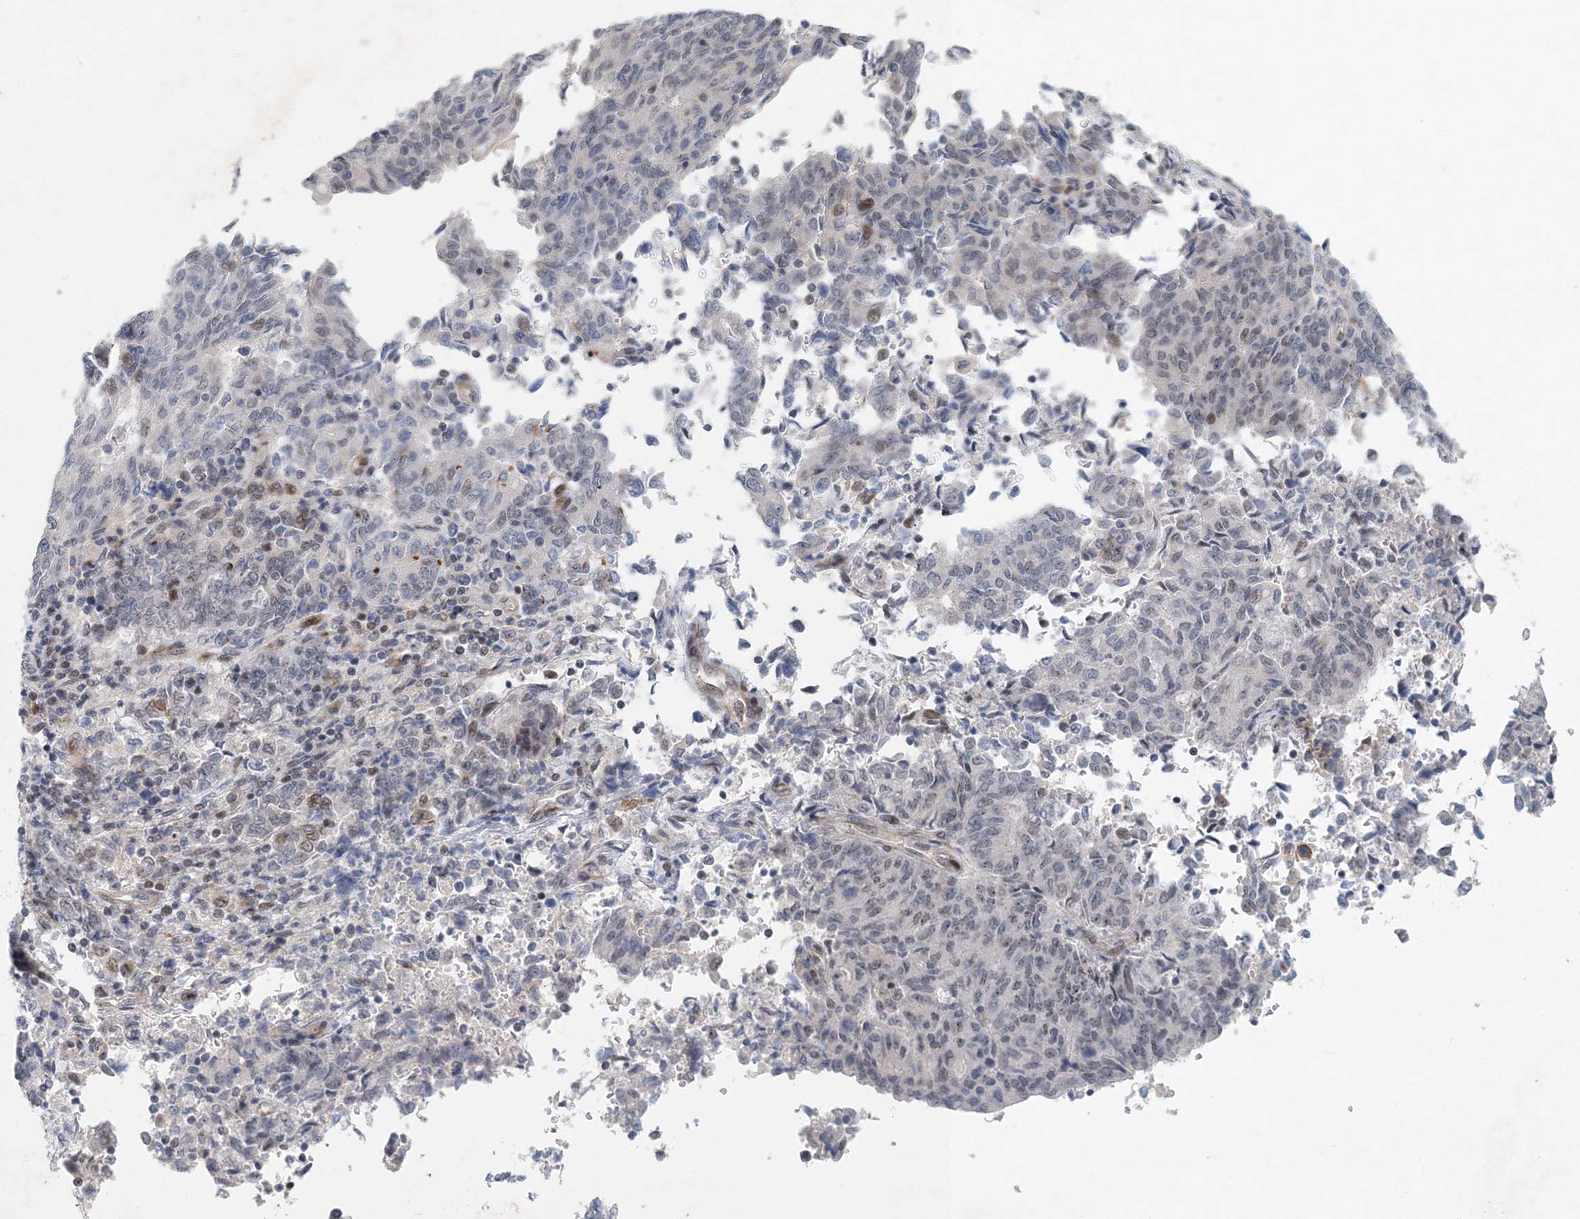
{"staining": {"intensity": "weak", "quantity": "<25%", "location": "nuclear"}, "tissue": "endometrial cancer", "cell_type": "Tumor cells", "image_type": "cancer", "snomed": [{"axis": "morphology", "description": "Adenocarcinoma, NOS"}, {"axis": "topography", "description": "Endometrium"}], "caption": "Protein analysis of adenocarcinoma (endometrial) exhibits no significant expression in tumor cells.", "gene": "UIMC1", "patient": {"sex": "female", "age": 80}}